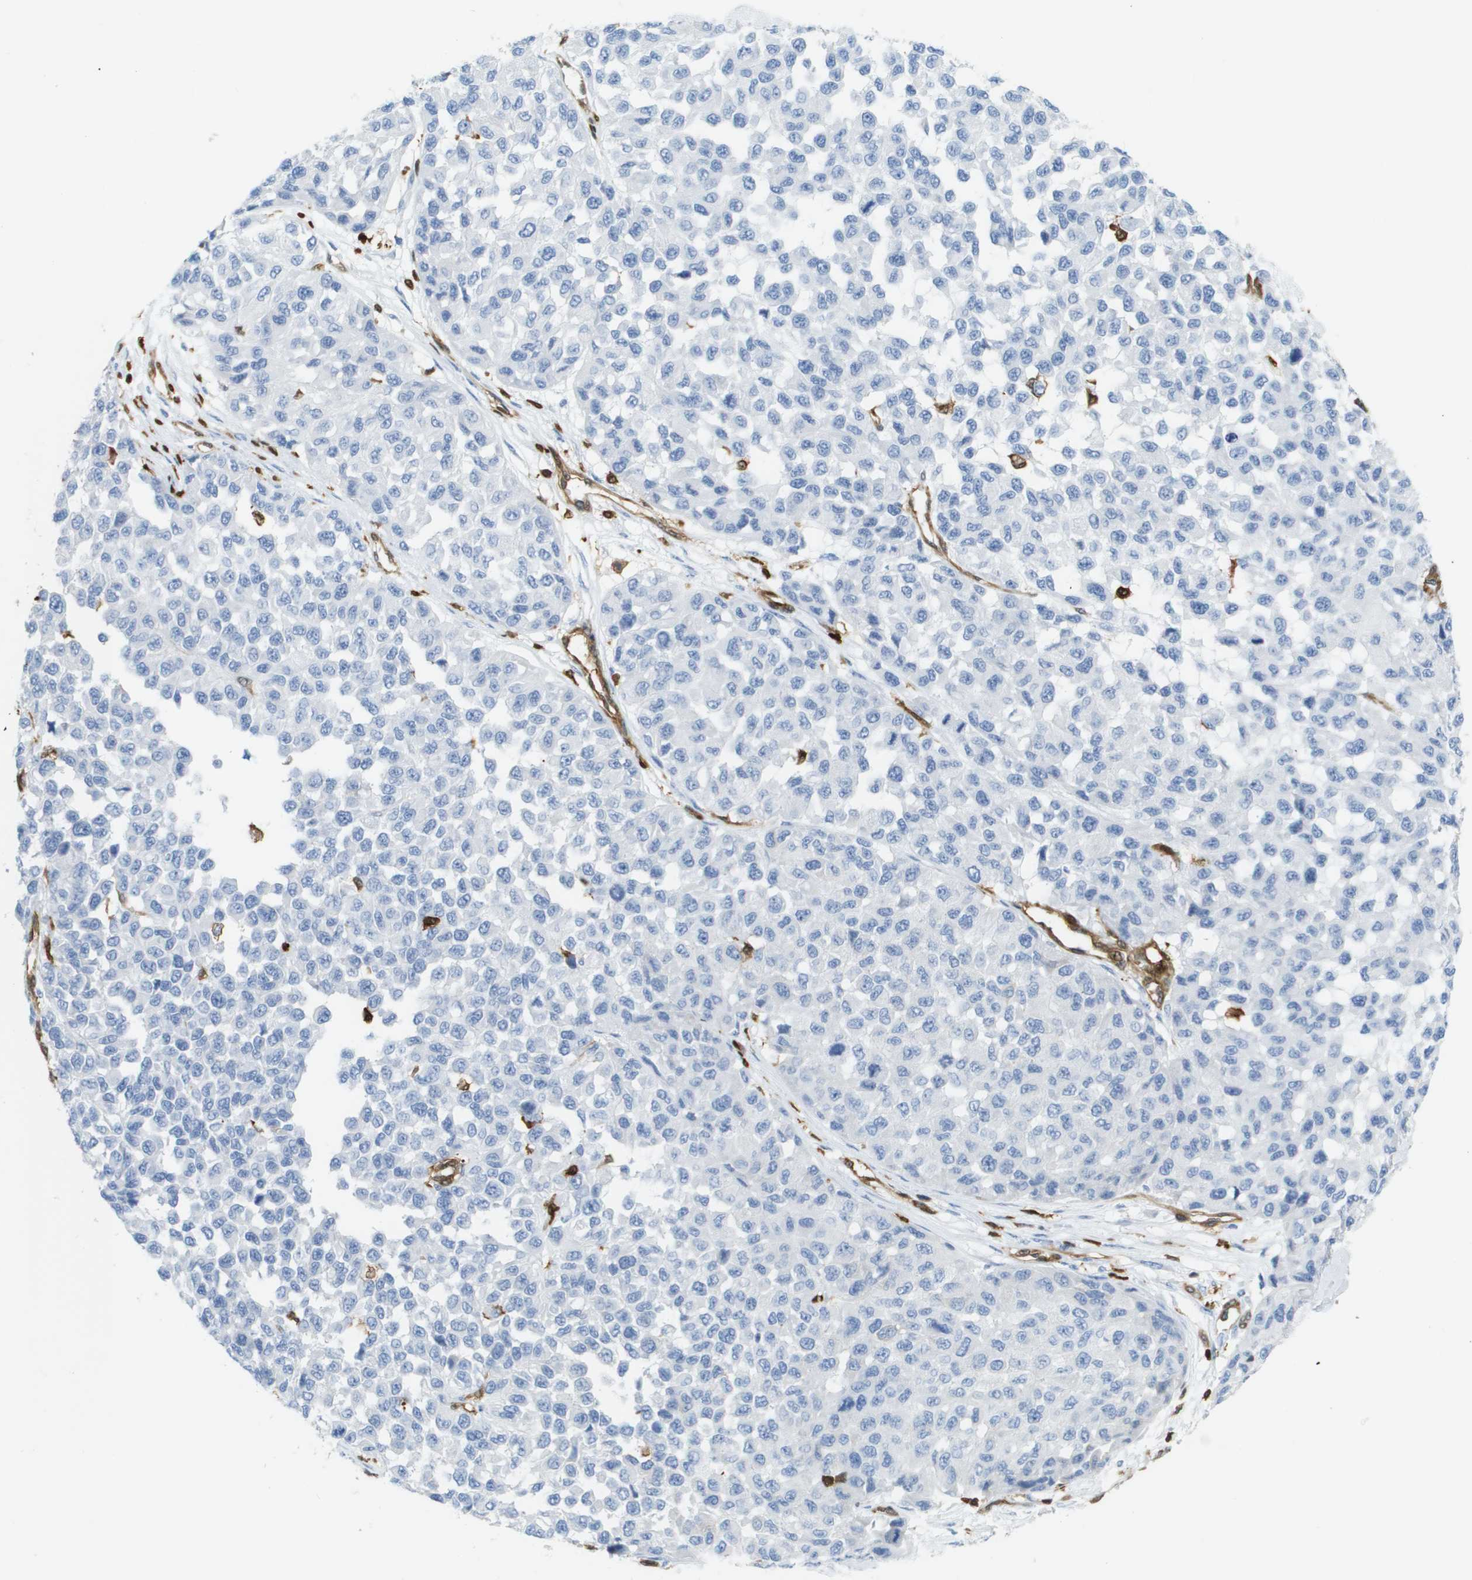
{"staining": {"intensity": "negative", "quantity": "none", "location": "none"}, "tissue": "melanoma", "cell_type": "Tumor cells", "image_type": "cancer", "snomed": [{"axis": "morphology", "description": "Normal tissue, NOS"}, {"axis": "morphology", "description": "Malignant melanoma, NOS"}, {"axis": "topography", "description": "Skin"}], "caption": "The micrograph demonstrates no staining of tumor cells in malignant melanoma. The staining was performed using DAB (3,3'-diaminobenzidine) to visualize the protein expression in brown, while the nuclei were stained in blue with hematoxylin (Magnification: 20x).", "gene": "DOCK5", "patient": {"sex": "male", "age": 62}}